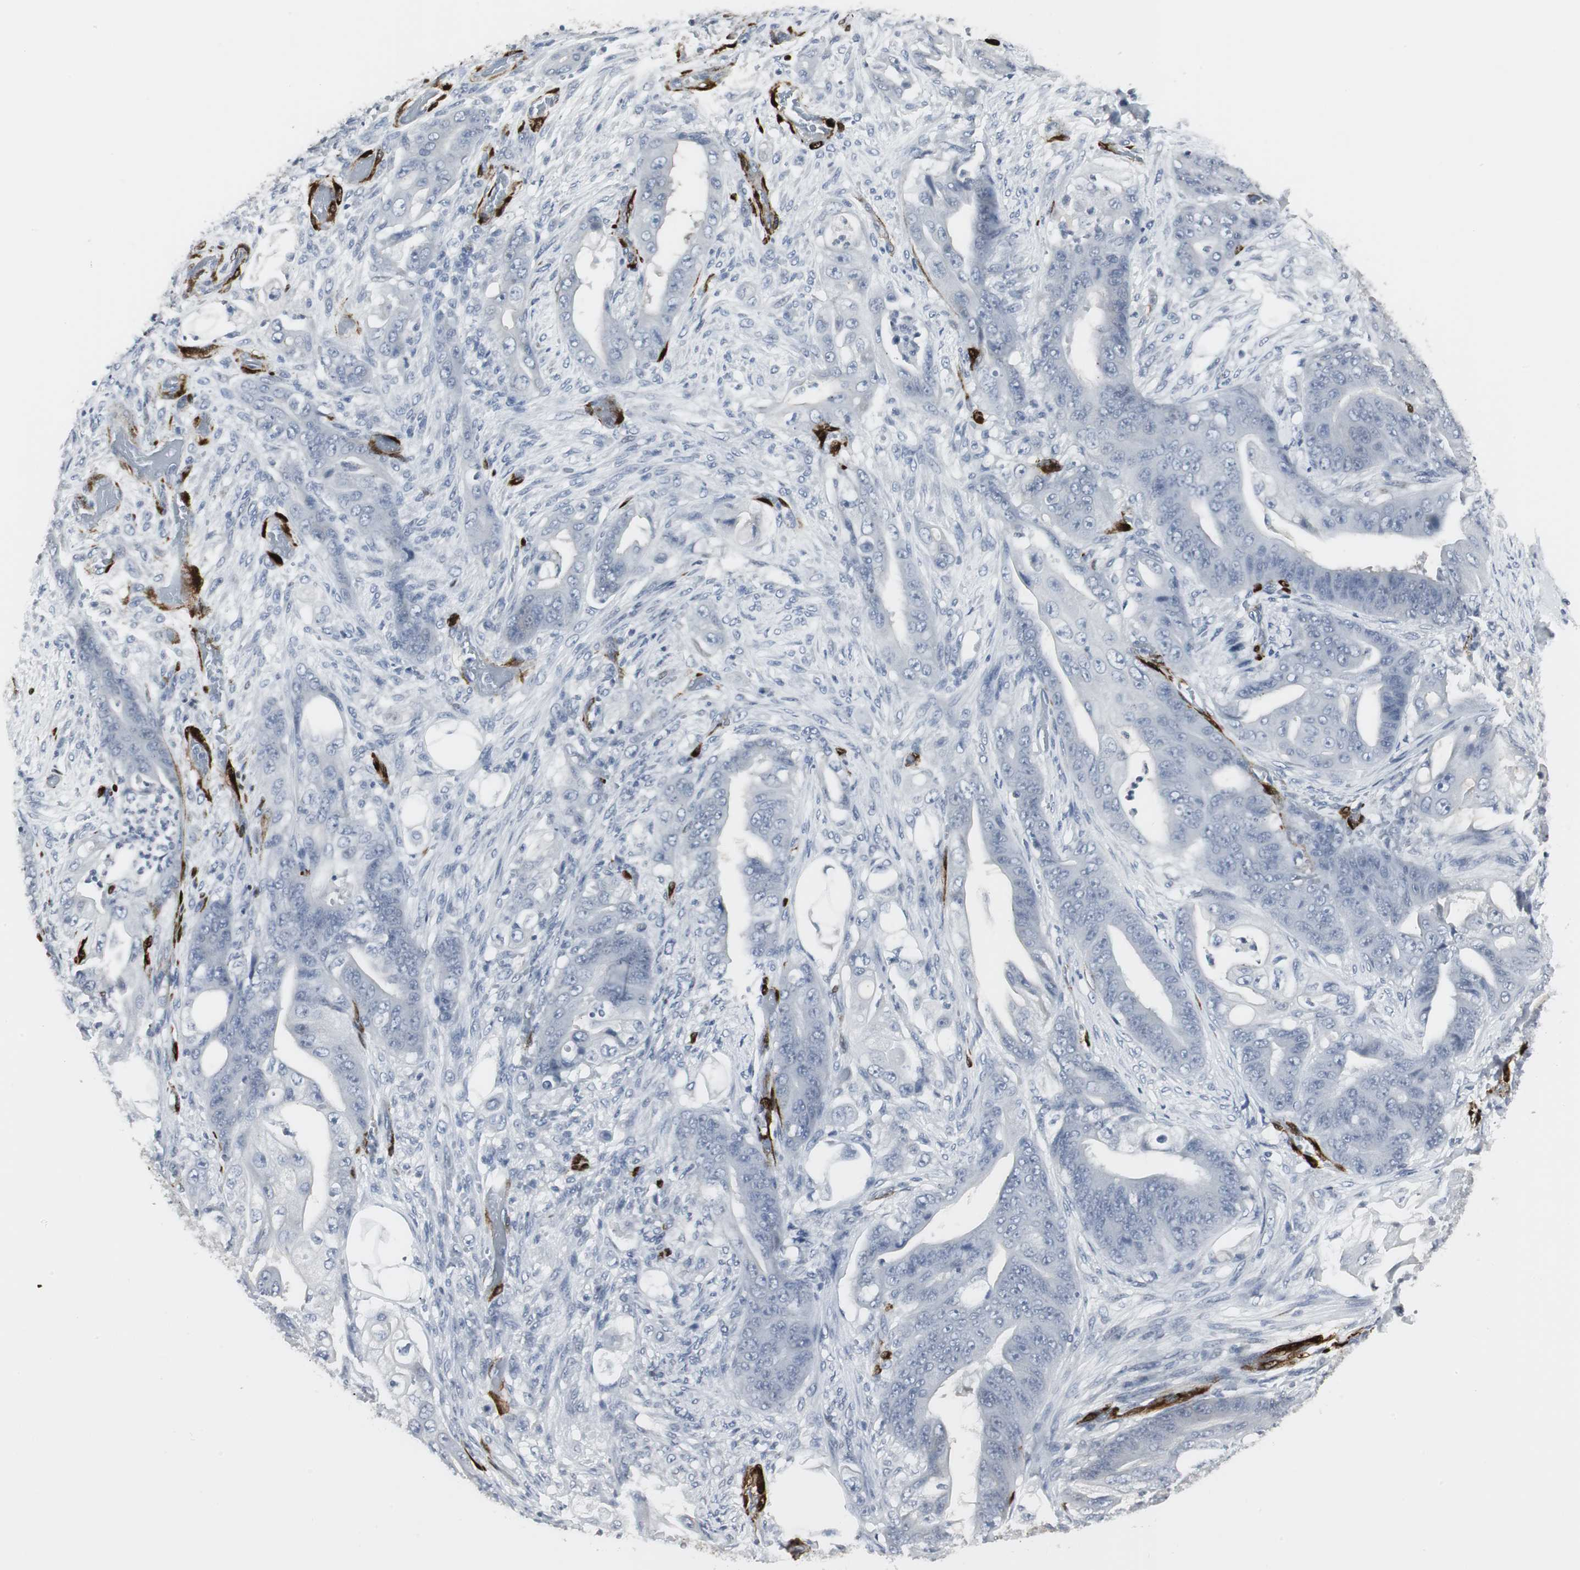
{"staining": {"intensity": "negative", "quantity": "none", "location": "none"}, "tissue": "stomach cancer", "cell_type": "Tumor cells", "image_type": "cancer", "snomed": [{"axis": "morphology", "description": "Adenocarcinoma, NOS"}, {"axis": "topography", "description": "Stomach"}], "caption": "Protein analysis of adenocarcinoma (stomach) reveals no significant expression in tumor cells.", "gene": "PPP1R14A", "patient": {"sex": "female", "age": 73}}